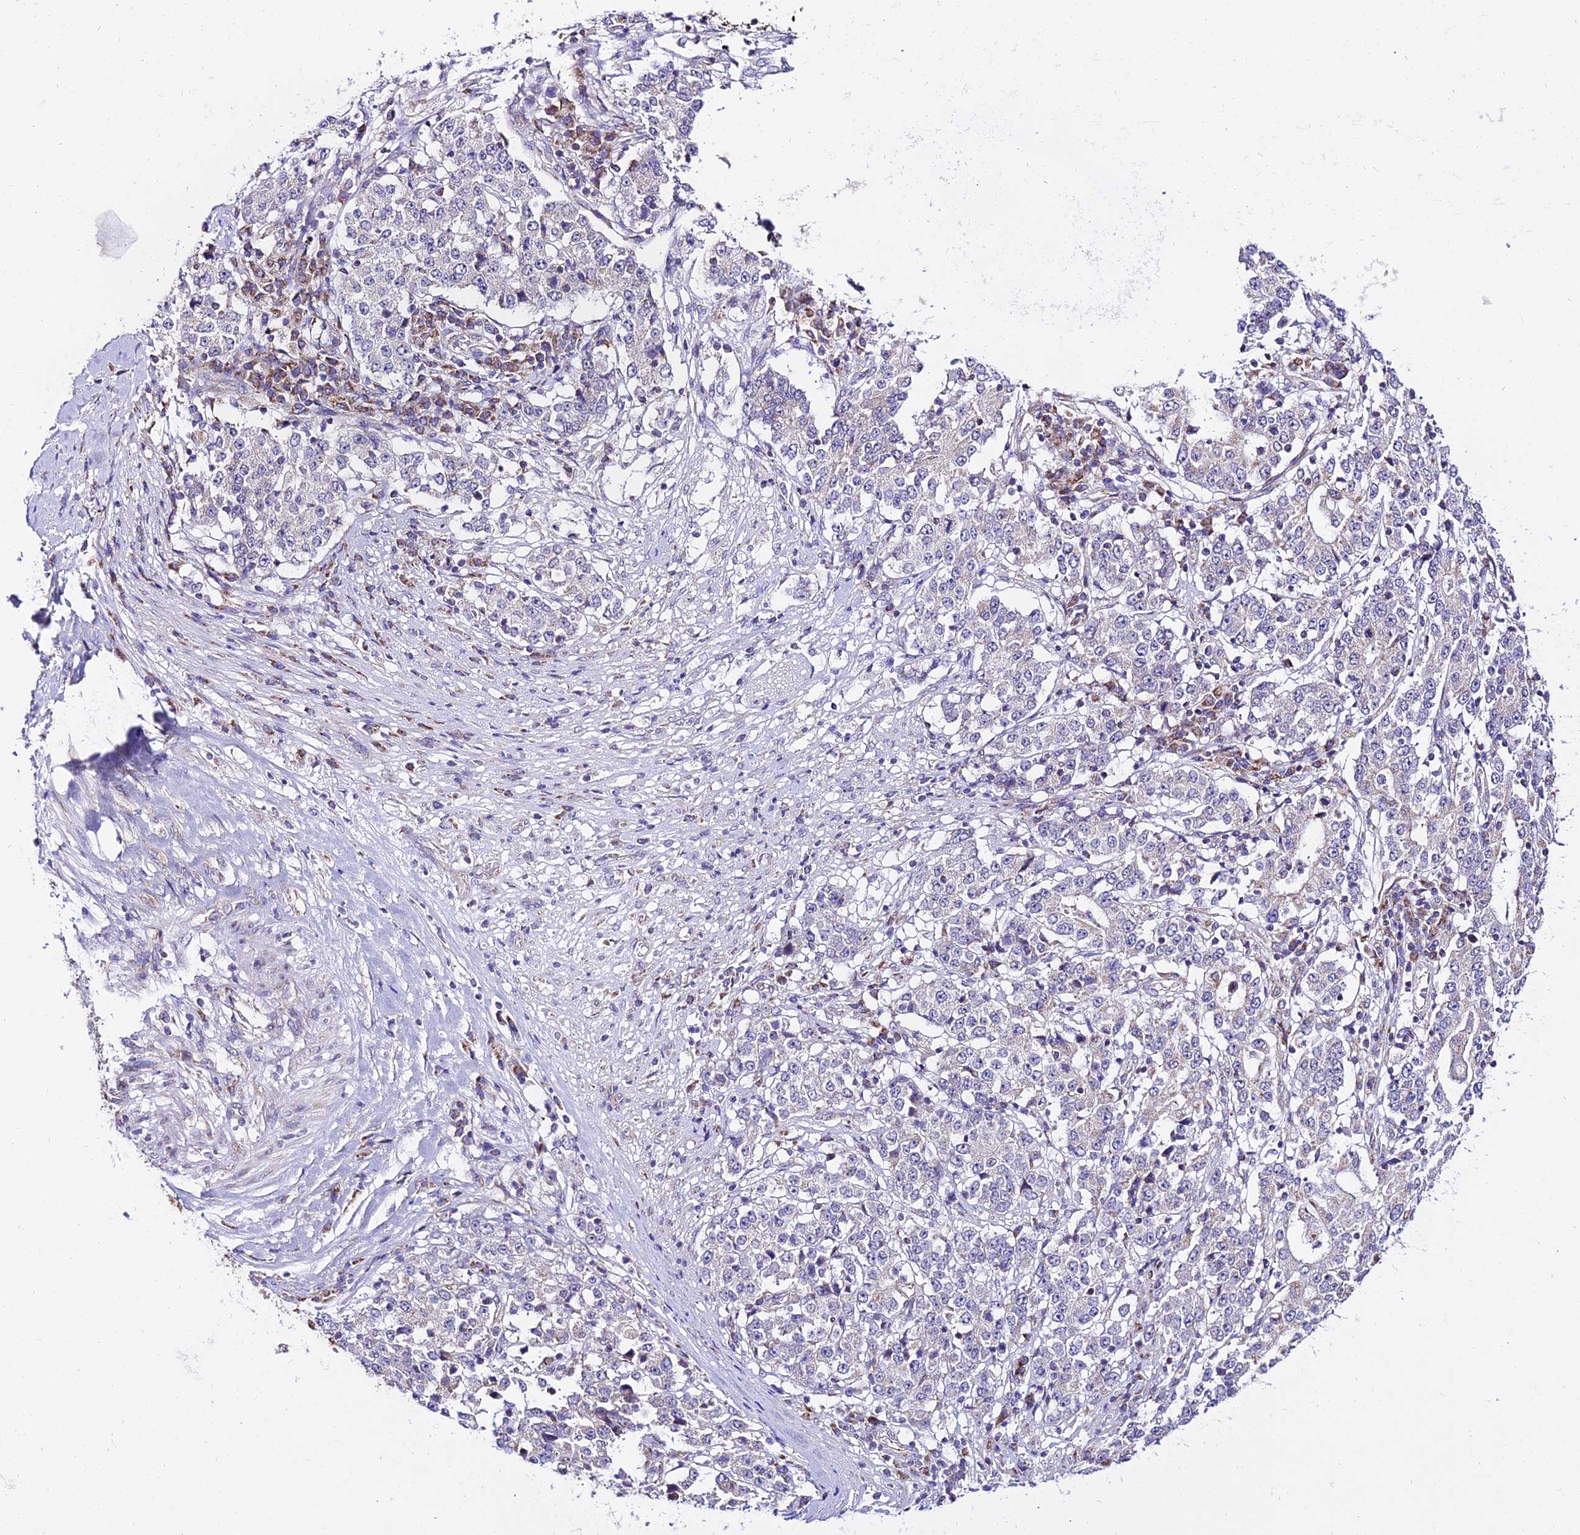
{"staining": {"intensity": "negative", "quantity": "none", "location": "none"}, "tissue": "stomach cancer", "cell_type": "Tumor cells", "image_type": "cancer", "snomed": [{"axis": "morphology", "description": "Adenocarcinoma, NOS"}, {"axis": "topography", "description": "Stomach"}], "caption": "Human stomach cancer (adenocarcinoma) stained for a protein using IHC reveals no expression in tumor cells.", "gene": "ATP5PB", "patient": {"sex": "male", "age": 59}}